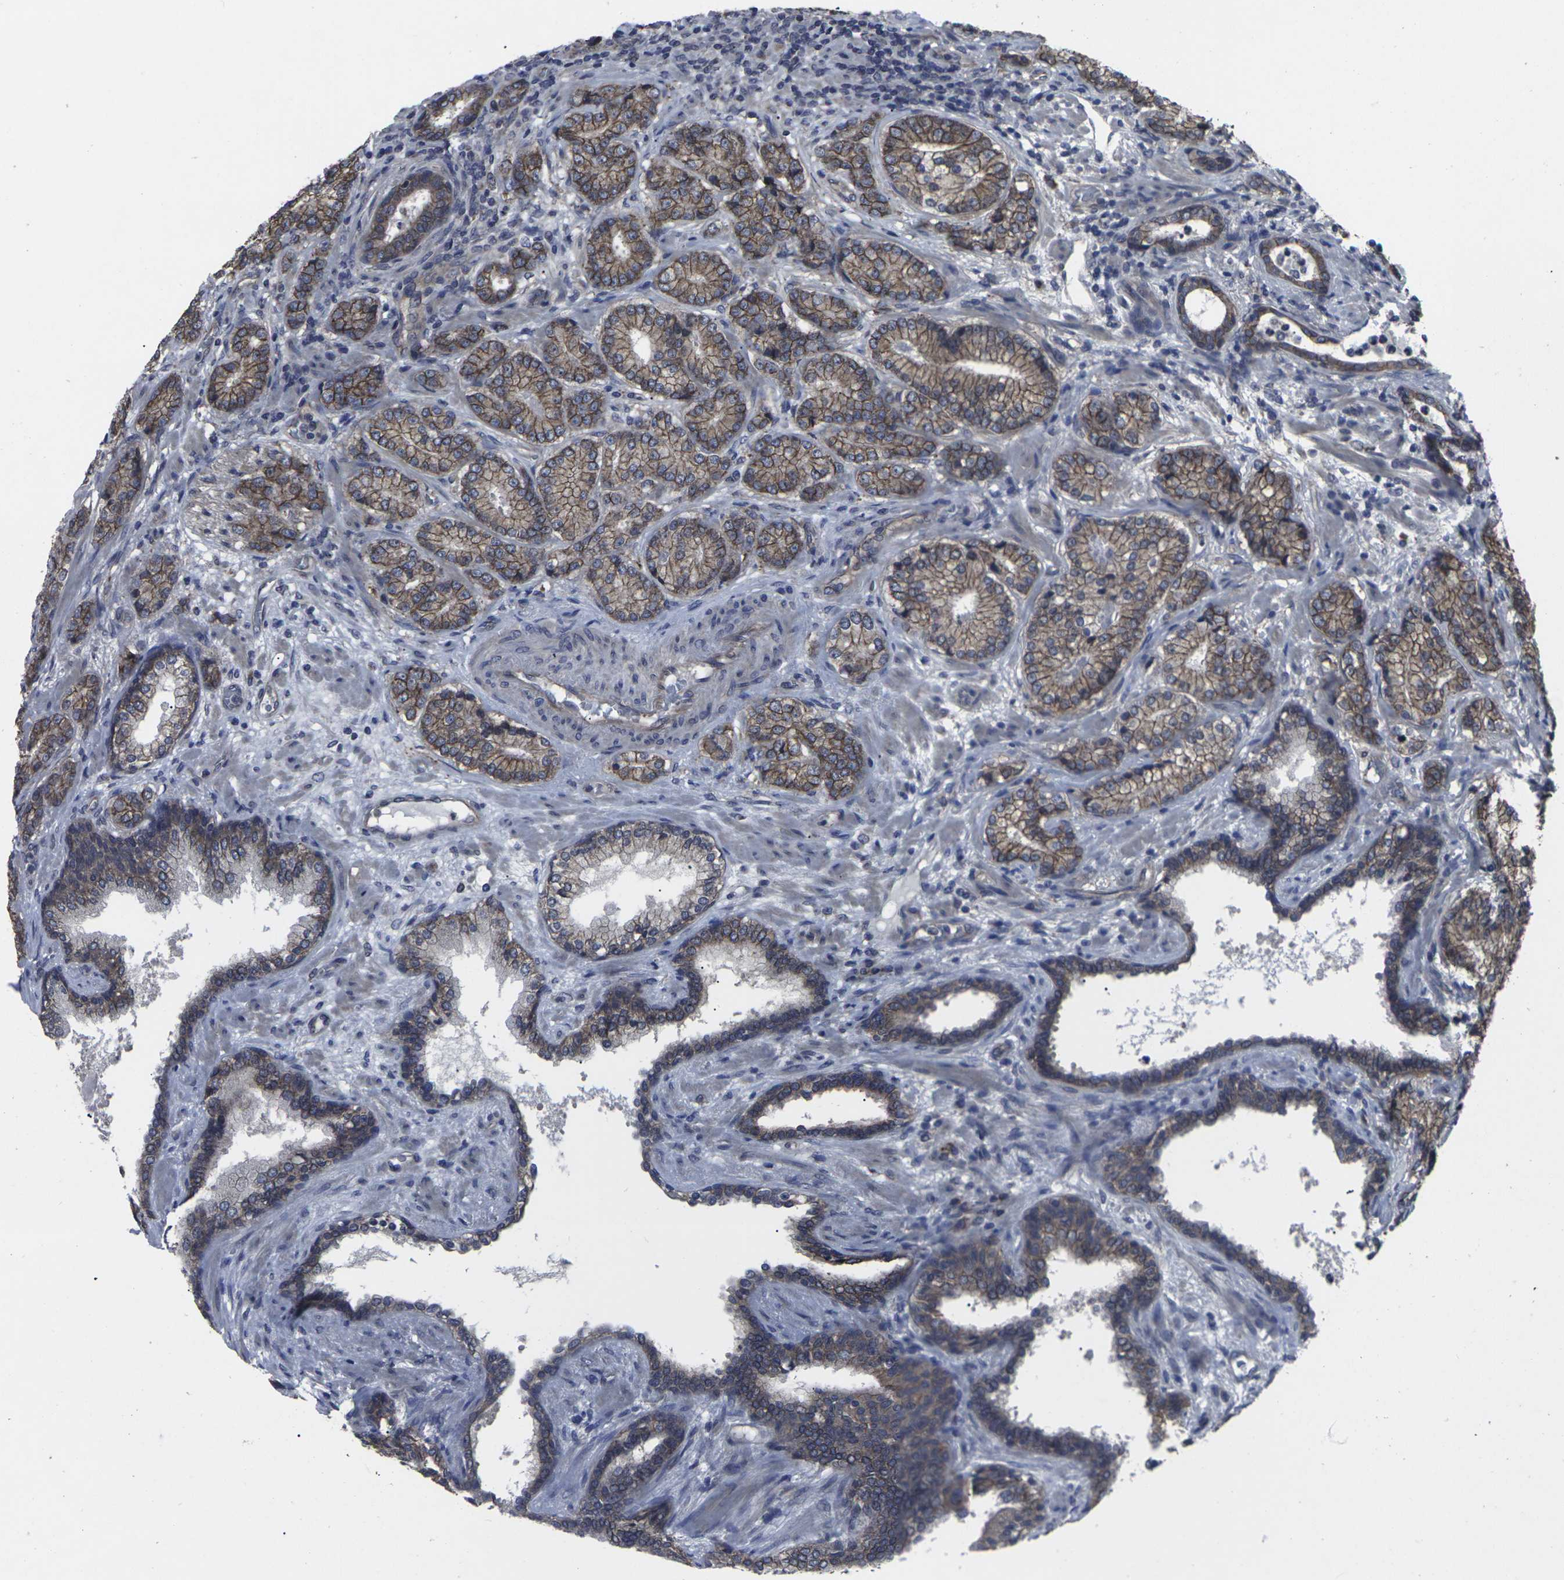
{"staining": {"intensity": "moderate", "quantity": ">75%", "location": "cytoplasmic/membranous"}, "tissue": "prostate cancer", "cell_type": "Tumor cells", "image_type": "cancer", "snomed": [{"axis": "morphology", "description": "Adenocarcinoma, High grade"}, {"axis": "topography", "description": "Prostate"}], "caption": "A brown stain labels moderate cytoplasmic/membranous expression of a protein in prostate cancer (adenocarcinoma (high-grade)) tumor cells.", "gene": "MAPKAPK2", "patient": {"sex": "male", "age": 61}}